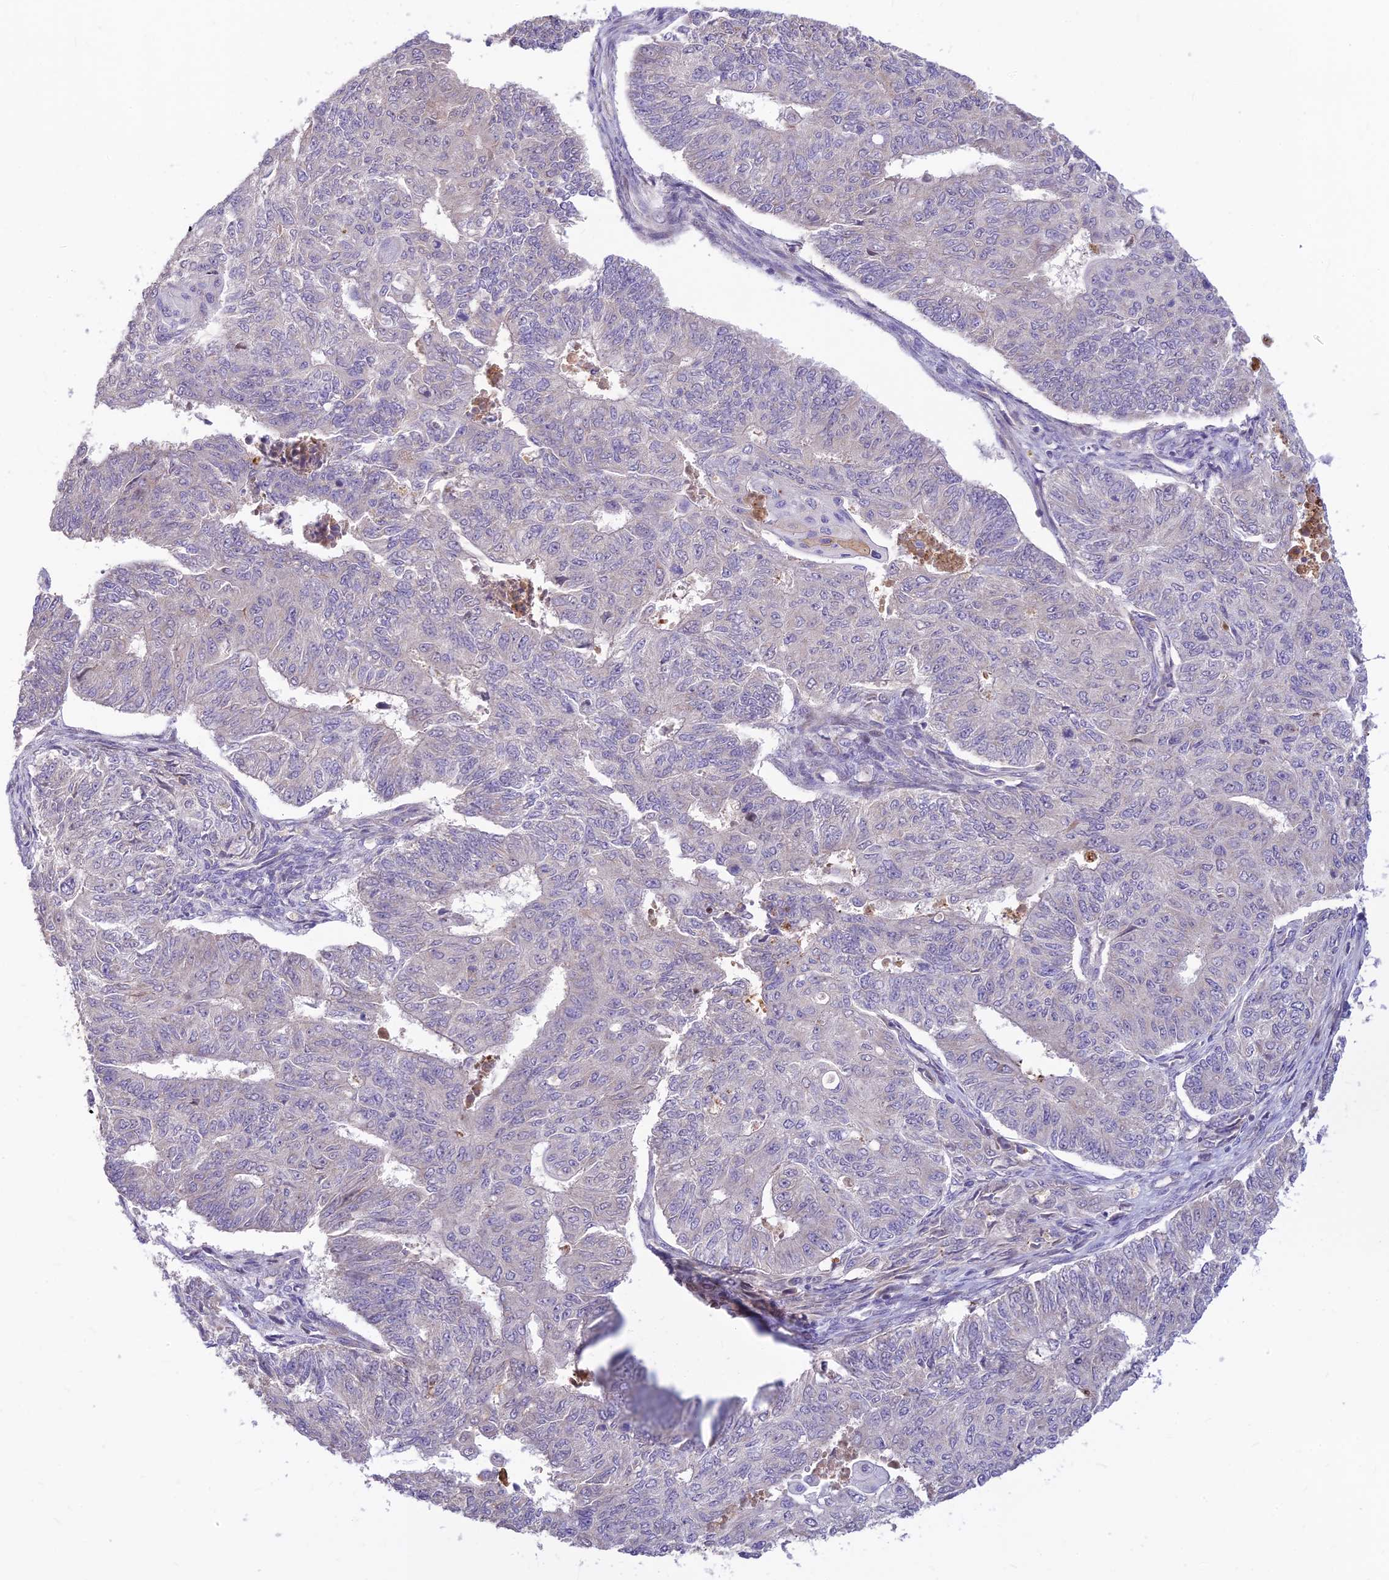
{"staining": {"intensity": "negative", "quantity": "none", "location": "none"}, "tissue": "endometrial cancer", "cell_type": "Tumor cells", "image_type": "cancer", "snomed": [{"axis": "morphology", "description": "Adenocarcinoma, NOS"}, {"axis": "topography", "description": "Endometrium"}], "caption": "IHC histopathology image of neoplastic tissue: human adenocarcinoma (endometrial) stained with DAB (3,3'-diaminobenzidine) shows no significant protein expression in tumor cells. Brightfield microscopy of immunohistochemistry stained with DAB (brown) and hematoxylin (blue), captured at high magnification.", "gene": "ASPDH", "patient": {"sex": "female", "age": 32}}